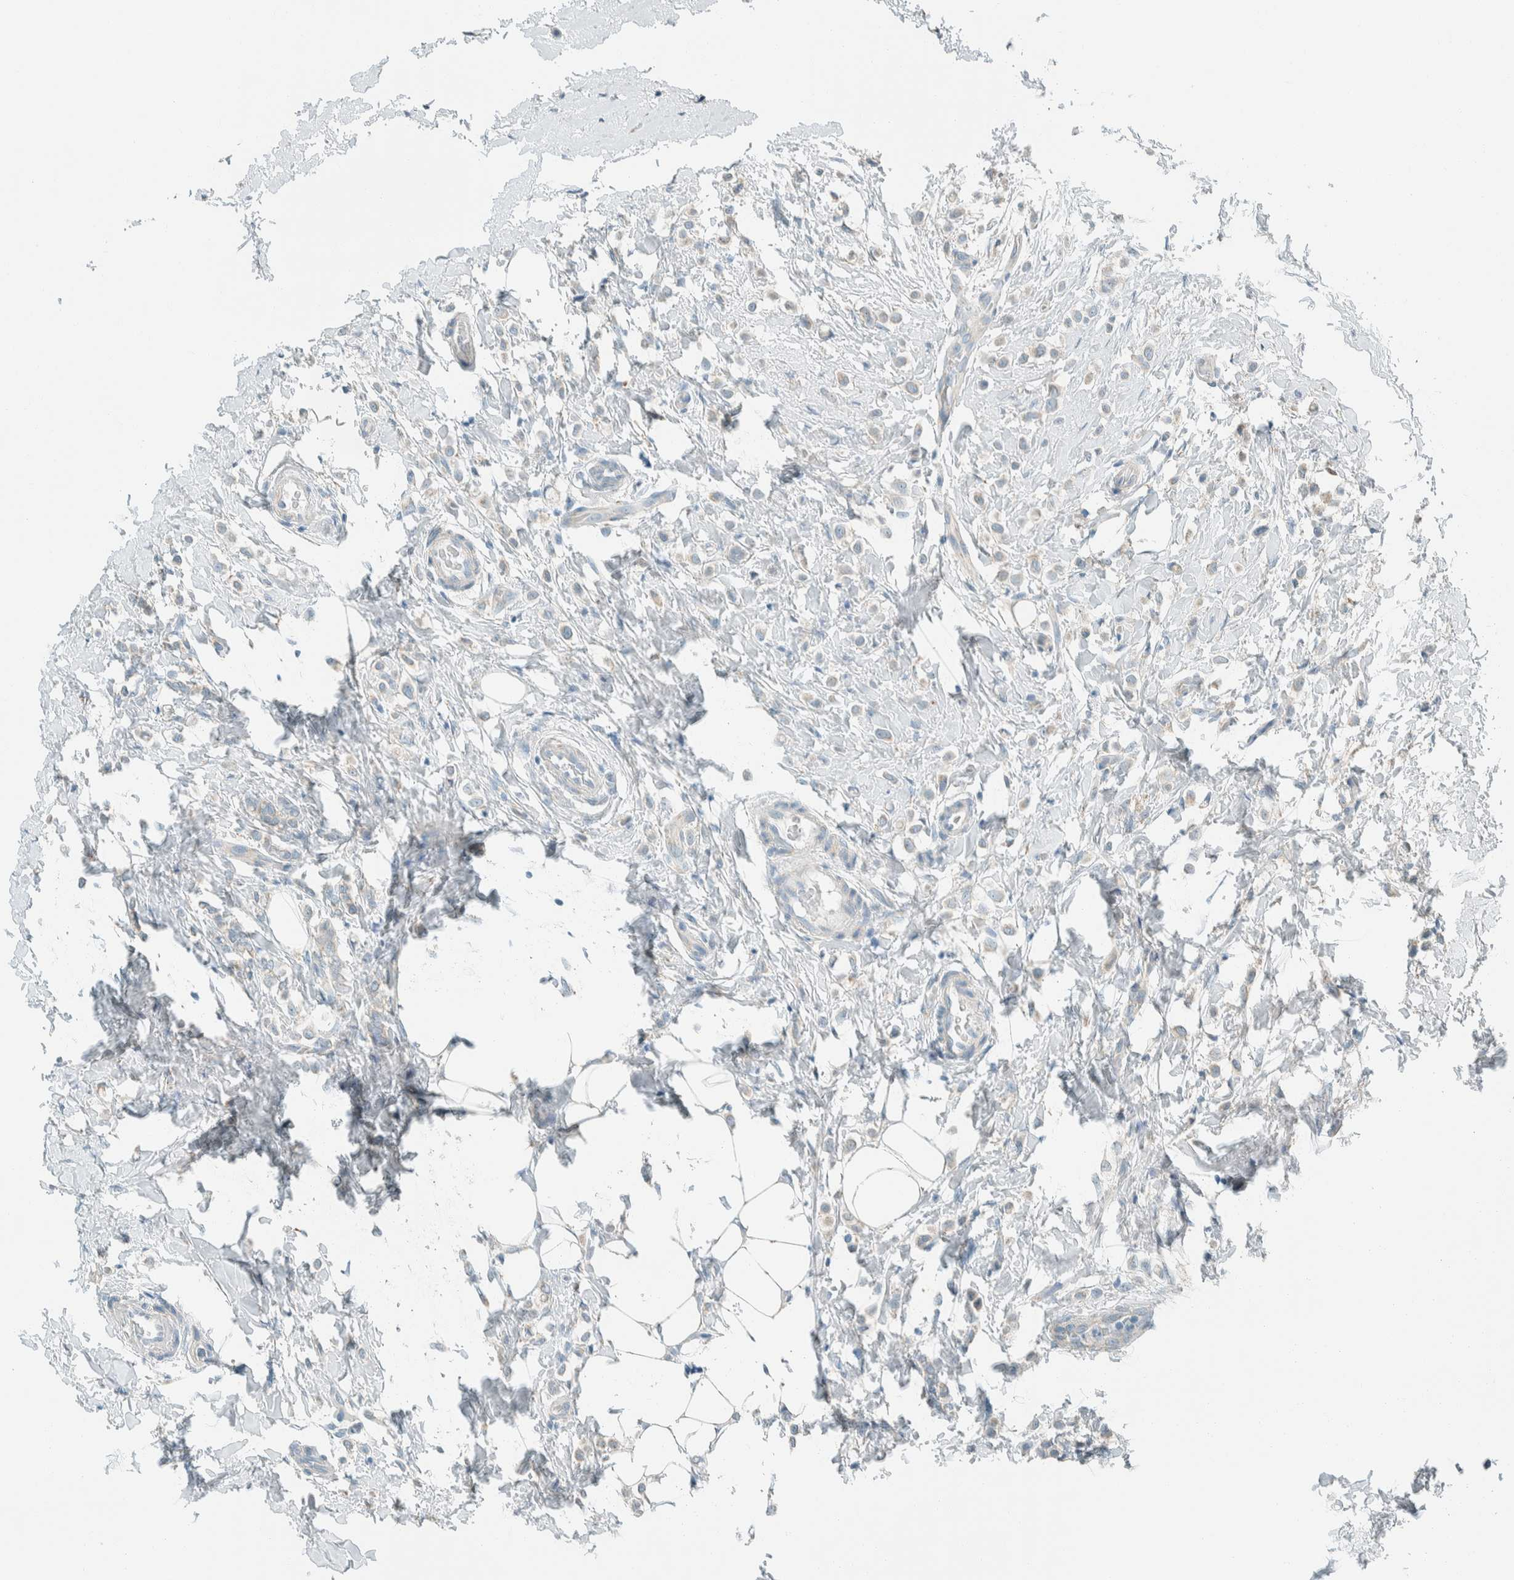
{"staining": {"intensity": "weak", "quantity": "25%-75%", "location": "cytoplasmic/membranous"}, "tissue": "breast cancer", "cell_type": "Tumor cells", "image_type": "cancer", "snomed": [{"axis": "morphology", "description": "Lobular carcinoma"}, {"axis": "topography", "description": "Breast"}], "caption": "Weak cytoplasmic/membranous expression for a protein is present in about 25%-75% of tumor cells of lobular carcinoma (breast) using immunohistochemistry (IHC).", "gene": "ALDH7A1", "patient": {"sex": "female", "age": 50}}